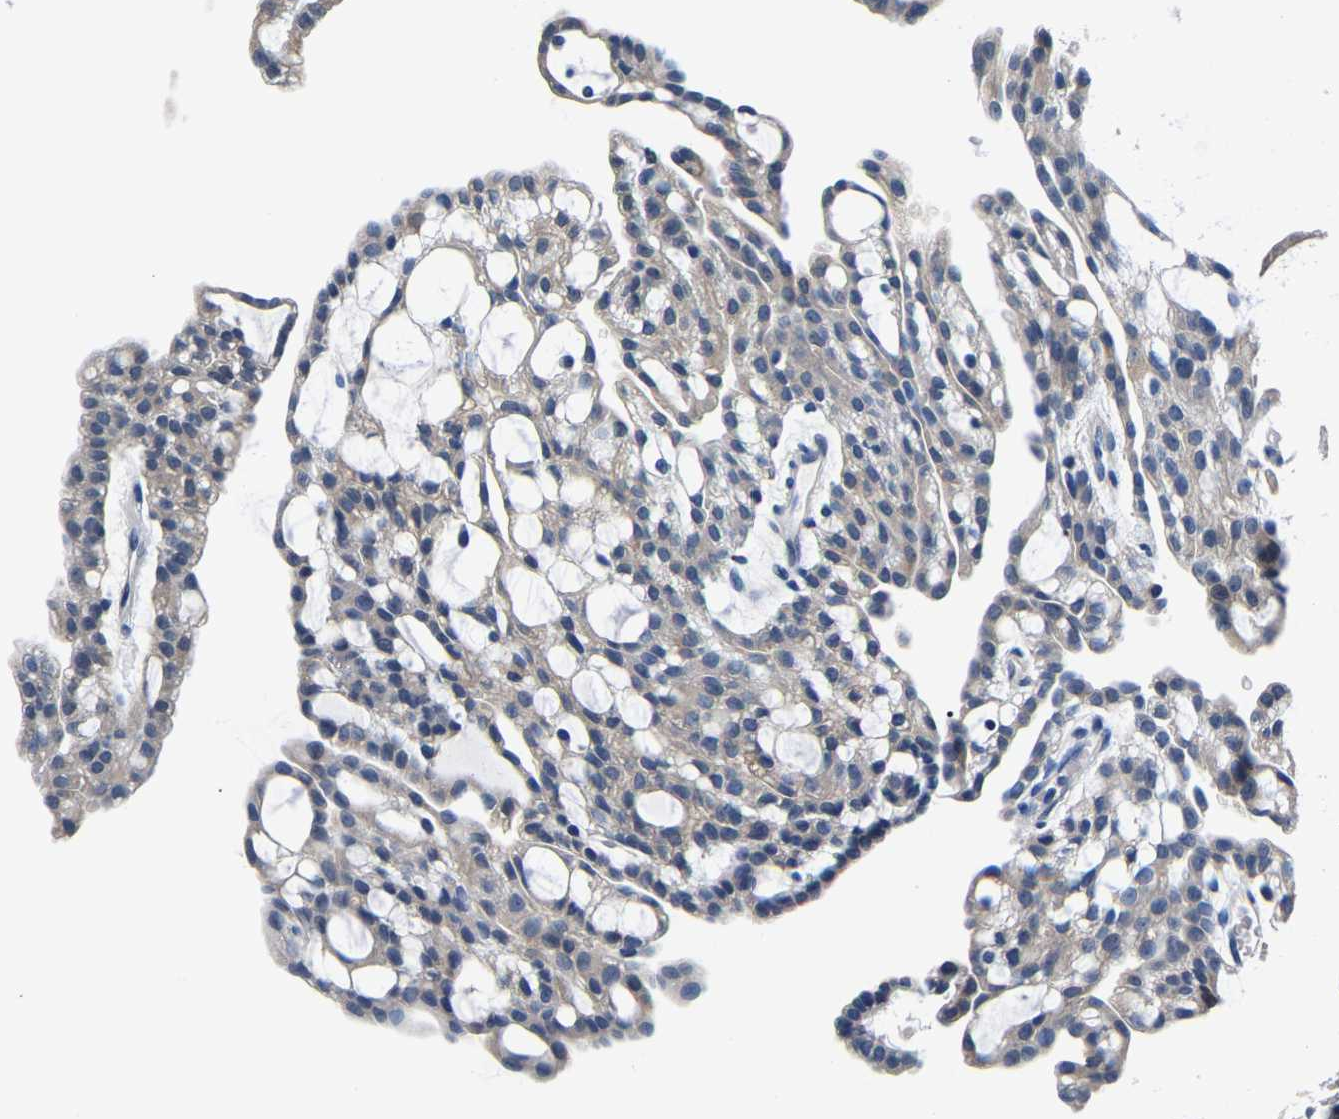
{"staining": {"intensity": "weak", "quantity": "<25%", "location": "cytoplasmic/membranous"}, "tissue": "renal cancer", "cell_type": "Tumor cells", "image_type": "cancer", "snomed": [{"axis": "morphology", "description": "Adenocarcinoma, NOS"}, {"axis": "topography", "description": "Kidney"}], "caption": "Immunohistochemistry (IHC) of renal cancer shows no positivity in tumor cells. (Immunohistochemistry (IHC), brightfield microscopy, high magnification).", "gene": "ACO1", "patient": {"sex": "male", "age": 63}}